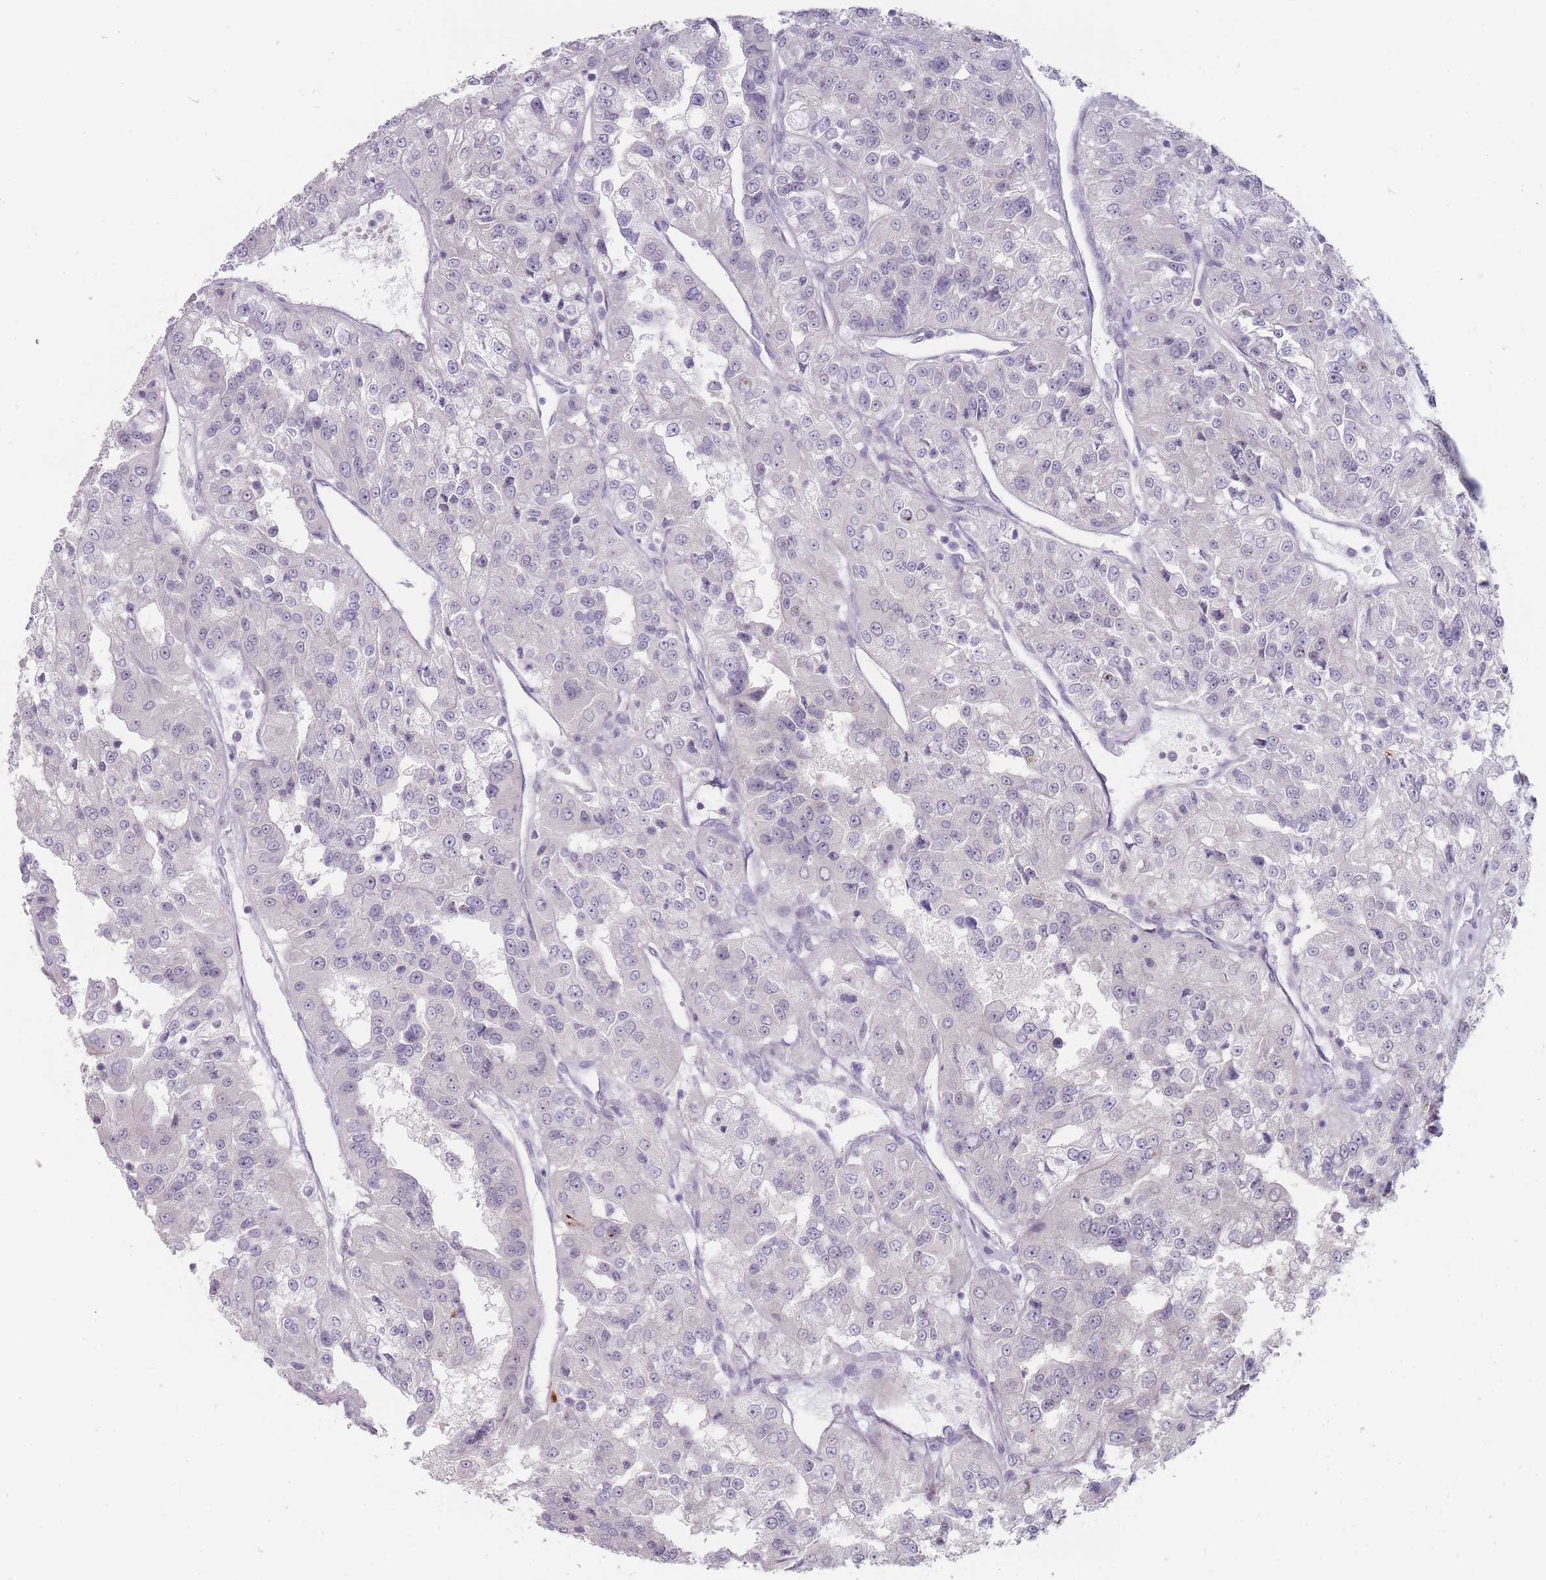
{"staining": {"intensity": "negative", "quantity": "none", "location": "none"}, "tissue": "renal cancer", "cell_type": "Tumor cells", "image_type": "cancer", "snomed": [{"axis": "morphology", "description": "Adenocarcinoma, NOS"}, {"axis": "topography", "description": "Kidney"}], "caption": "Tumor cells show no significant staining in adenocarcinoma (renal).", "gene": "PCDH12", "patient": {"sex": "female", "age": 63}}